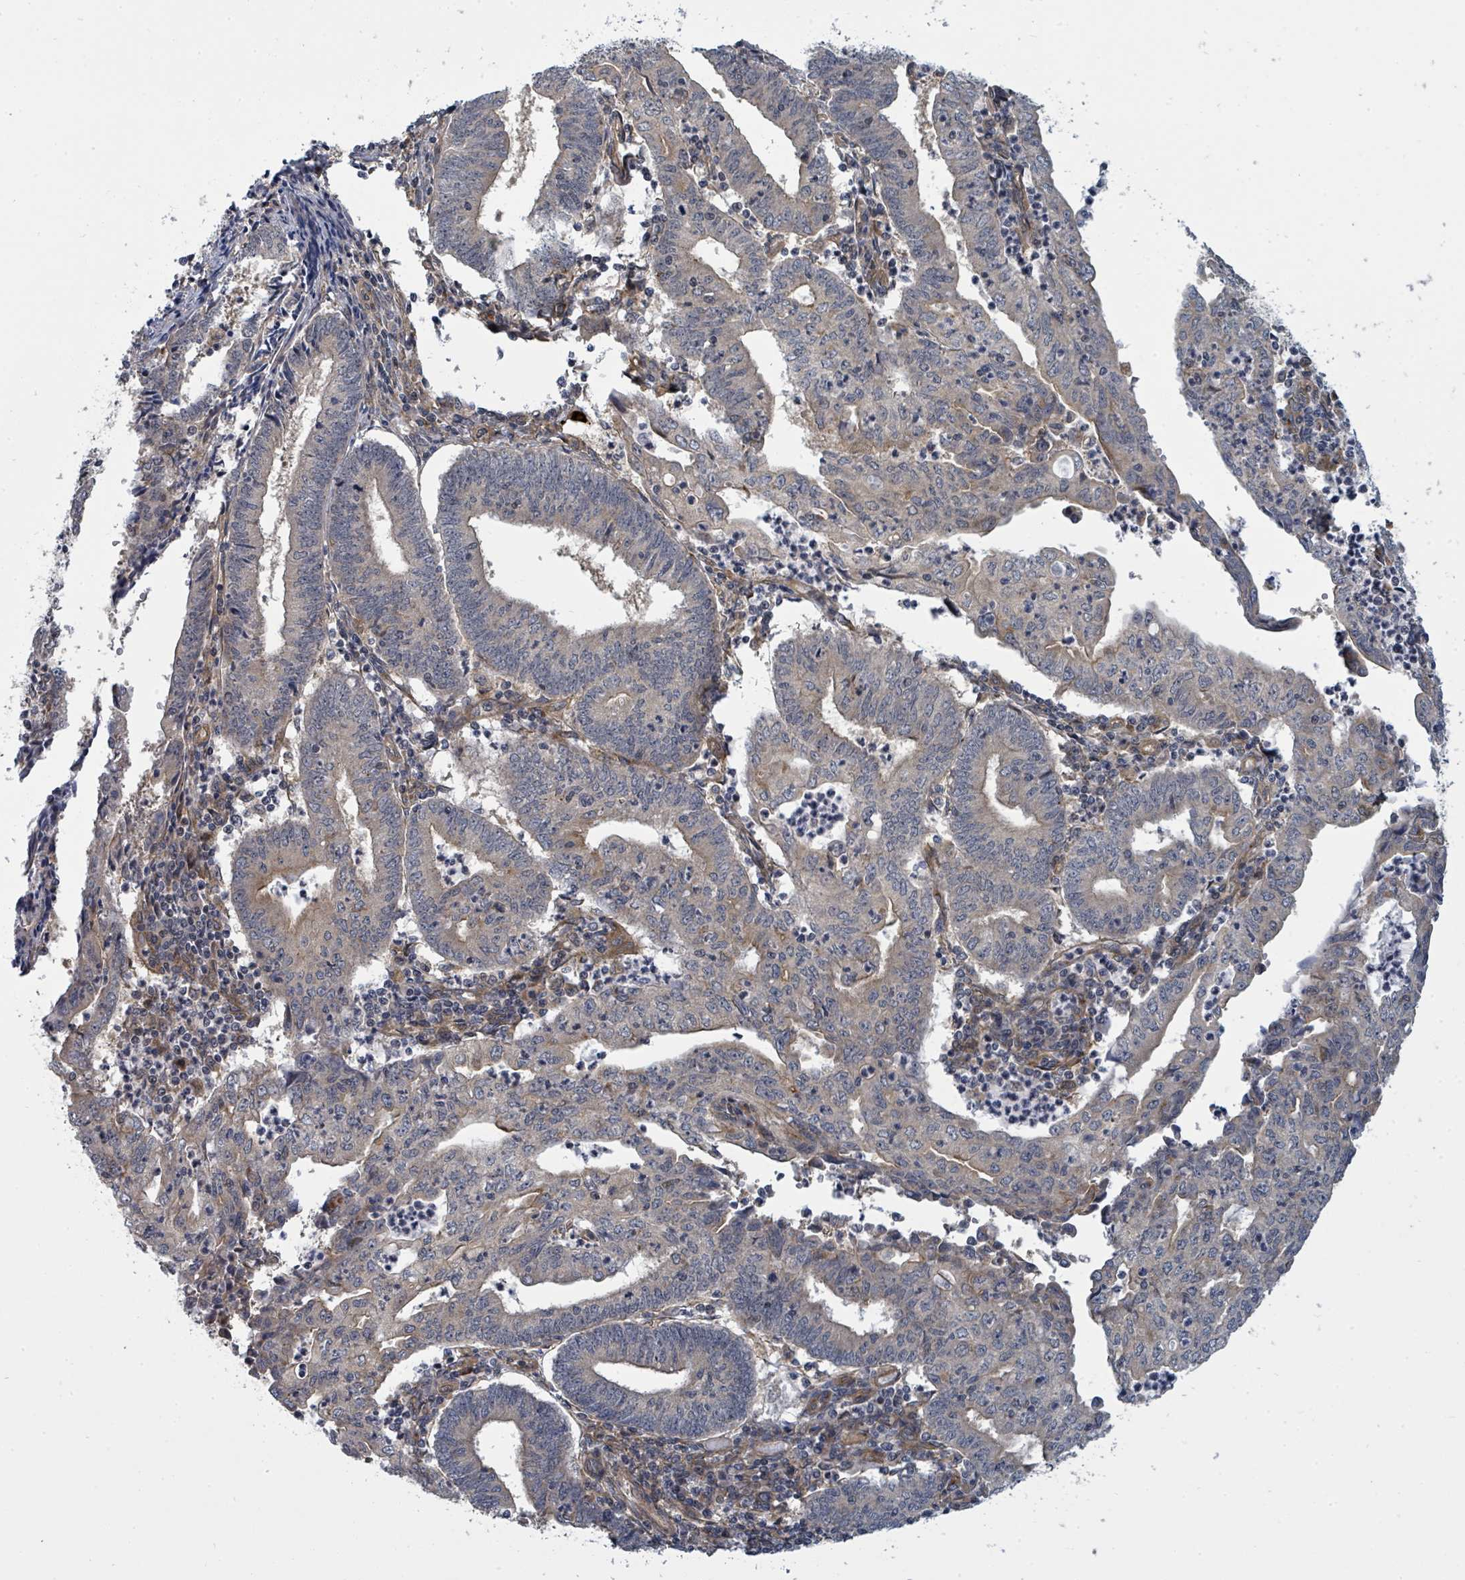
{"staining": {"intensity": "negative", "quantity": "none", "location": "none"}, "tissue": "endometrial cancer", "cell_type": "Tumor cells", "image_type": "cancer", "snomed": [{"axis": "morphology", "description": "Adenocarcinoma, NOS"}, {"axis": "topography", "description": "Endometrium"}], "caption": "An immunohistochemistry (IHC) micrograph of endometrial cancer (adenocarcinoma) is shown. There is no staining in tumor cells of endometrial cancer (adenocarcinoma).", "gene": "PSMG2", "patient": {"sex": "female", "age": 60}}